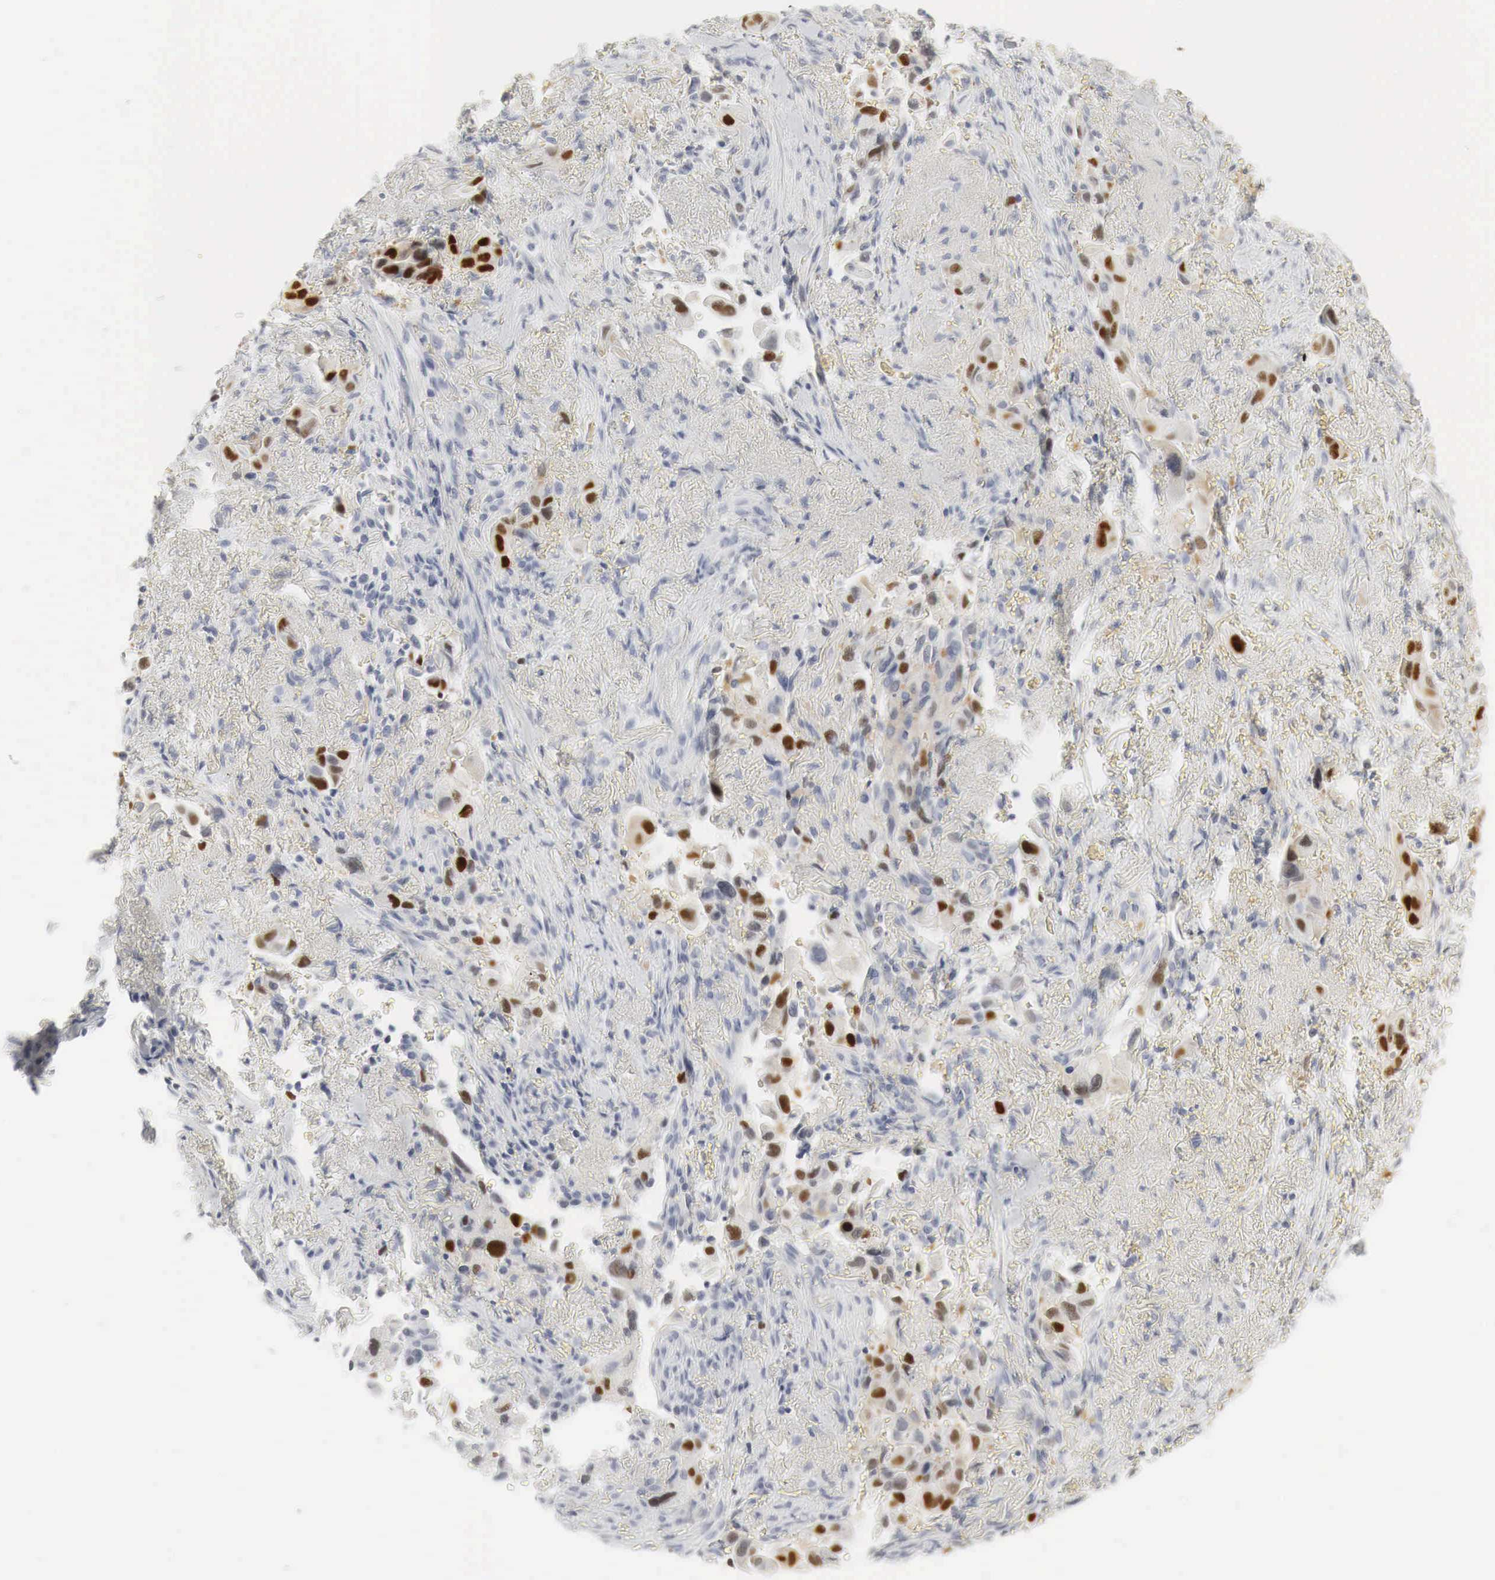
{"staining": {"intensity": "moderate", "quantity": "25%-75%", "location": "nuclear"}, "tissue": "lung cancer", "cell_type": "Tumor cells", "image_type": "cancer", "snomed": [{"axis": "morphology", "description": "Adenocarcinoma, NOS"}, {"axis": "topography", "description": "Lung"}], "caption": "Brown immunohistochemical staining in lung cancer (adenocarcinoma) displays moderate nuclear positivity in about 25%-75% of tumor cells.", "gene": "TP63", "patient": {"sex": "male", "age": 68}}